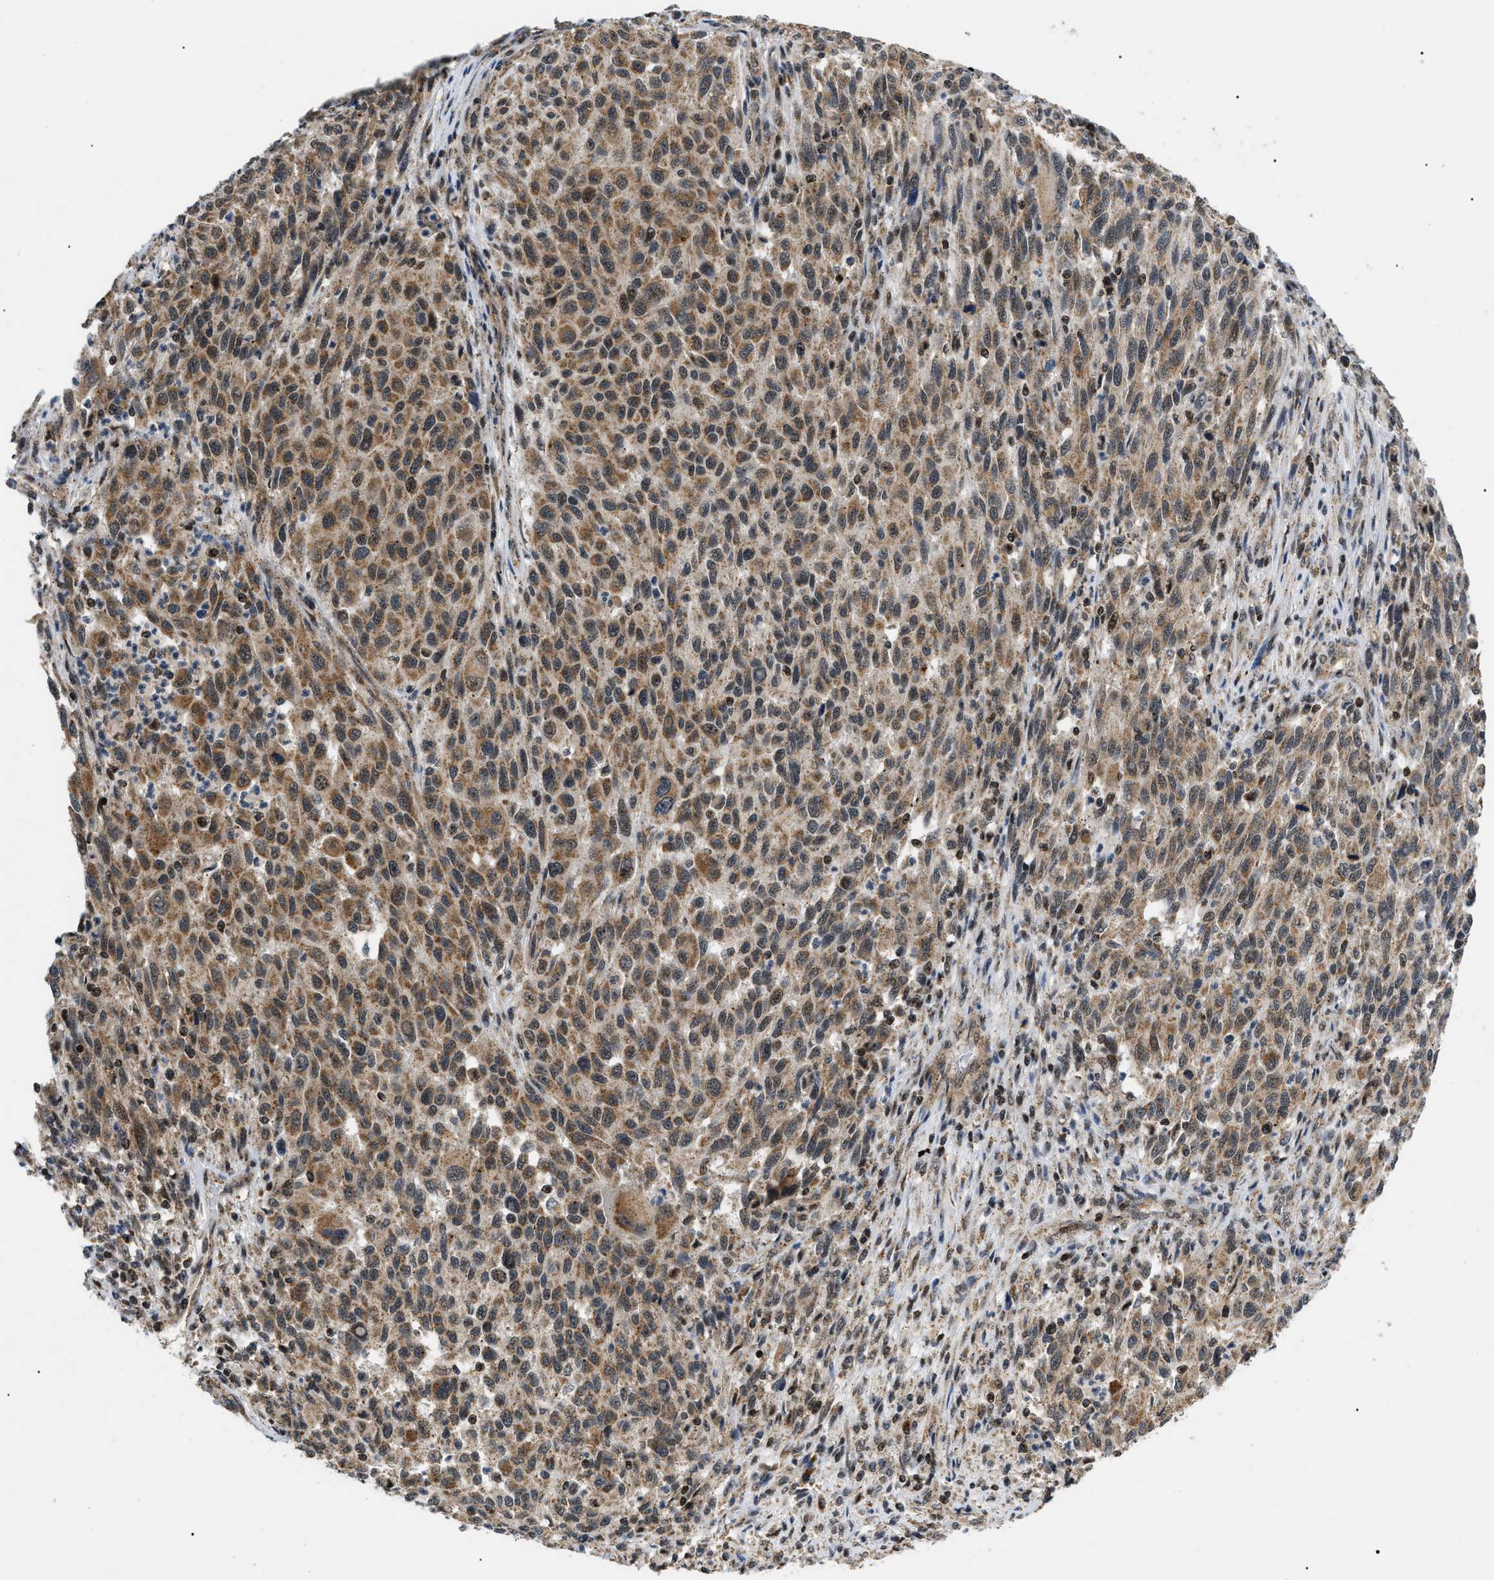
{"staining": {"intensity": "moderate", "quantity": ">75%", "location": "cytoplasmic/membranous"}, "tissue": "melanoma", "cell_type": "Tumor cells", "image_type": "cancer", "snomed": [{"axis": "morphology", "description": "Malignant melanoma, Metastatic site"}, {"axis": "topography", "description": "Lymph node"}], "caption": "IHC staining of malignant melanoma (metastatic site), which displays medium levels of moderate cytoplasmic/membranous positivity in approximately >75% of tumor cells indicating moderate cytoplasmic/membranous protein expression. The staining was performed using DAB (brown) for protein detection and nuclei were counterstained in hematoxylin (blue).", "gene": "ZBTB11", "patient": {"sex": "male", "age": 61}}